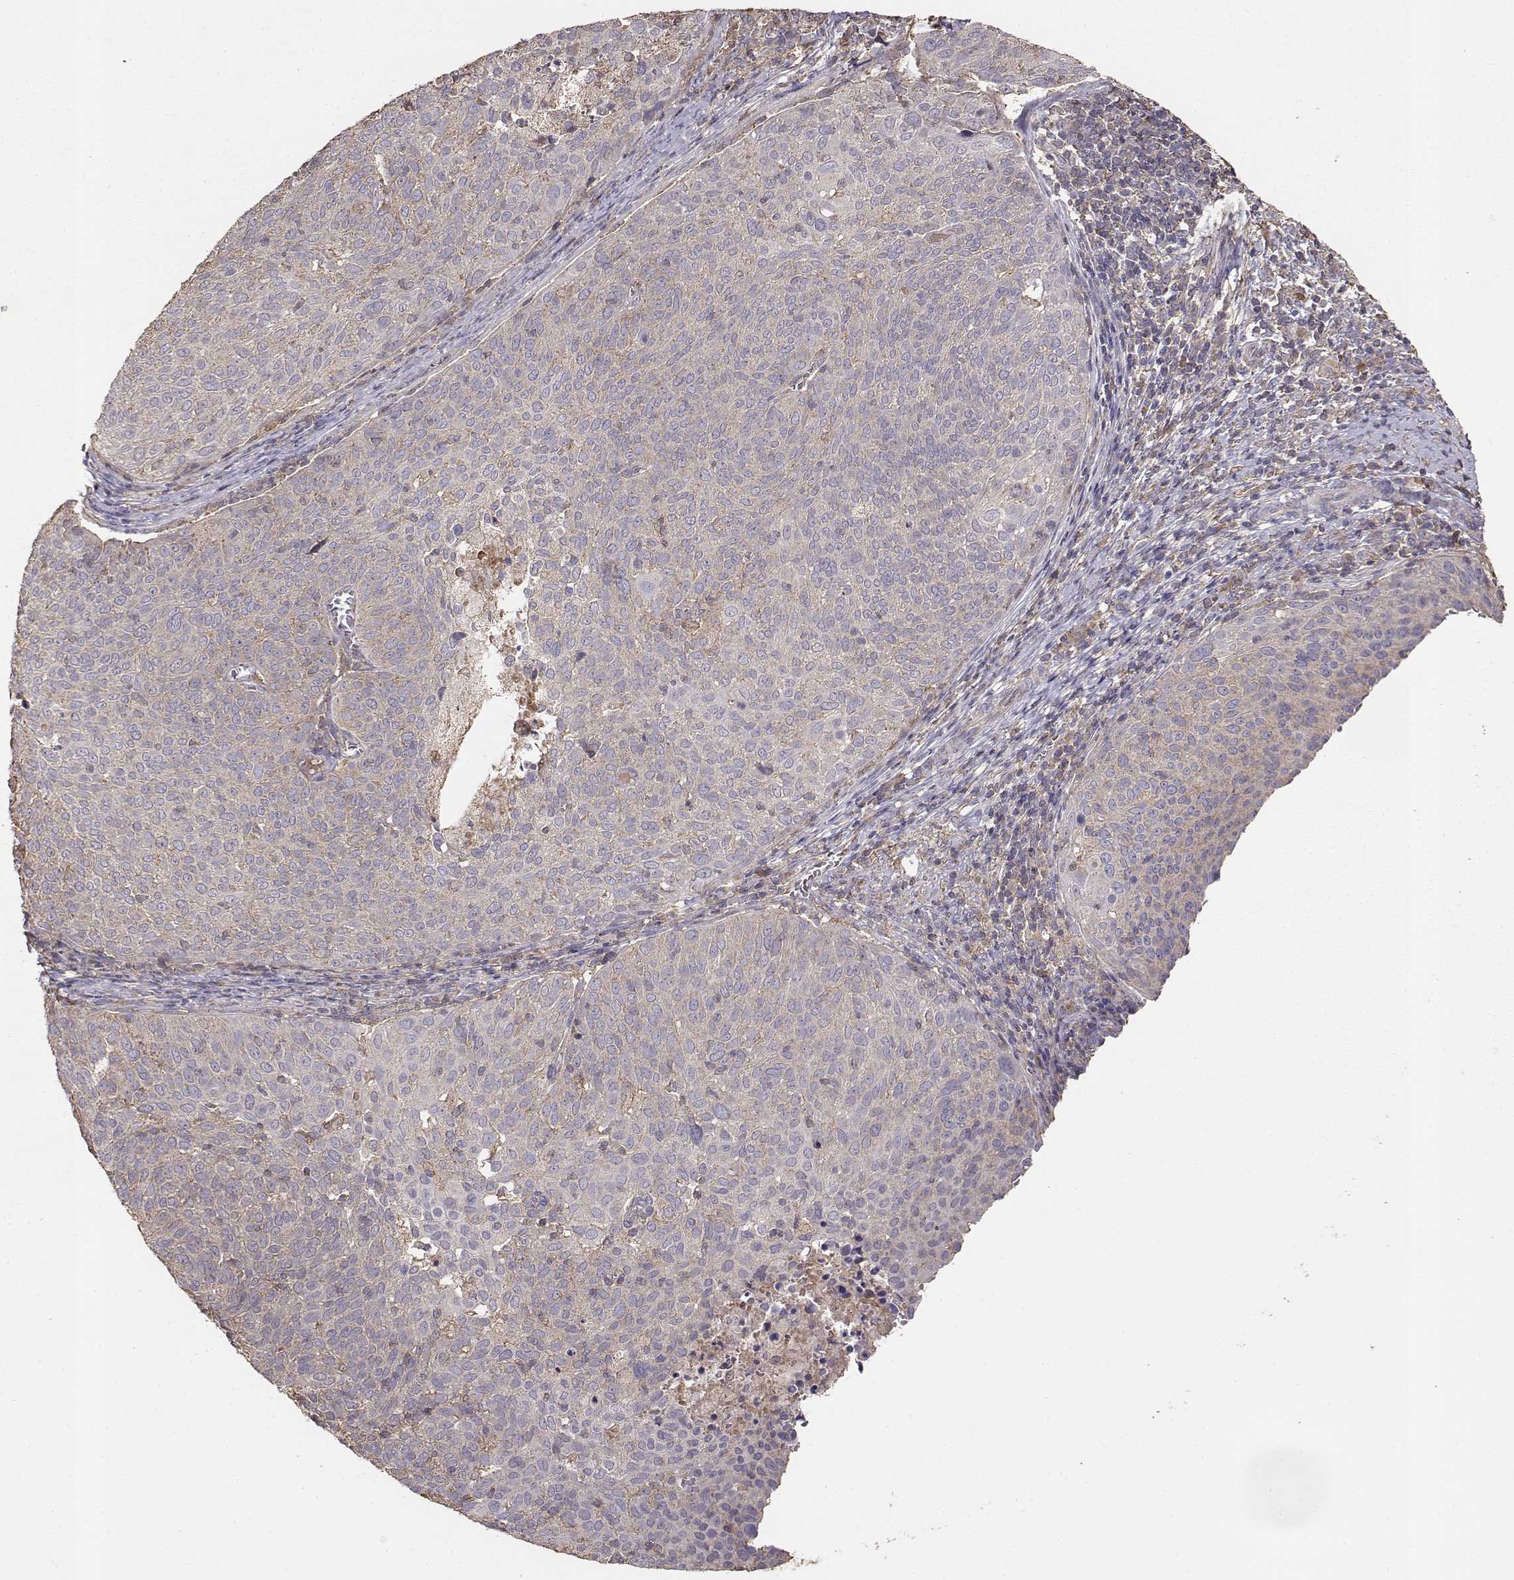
{"staining": {"intensity": "weak", "quantity": "25%-75%", "location": "cytoplasmic/membranous"}, "tissue": "cervical cancer", "cell_type": "Tumor cells", "image_type": "cancer", "snomed": [{"axis": "morphology", "description": "Squamous cell carcinoma, NOS"}, {"axis": "topography", "description": "Cervix"}], "caption": "This is an image of immunohistochemistry (IHC) staining of squamous cell carcinoma (cervical), which shows weak positivity in the cytoplasmic/membranous of tumor cells.", "gene": "TARS3", "patient": {"sex": "female", "age": 39}}